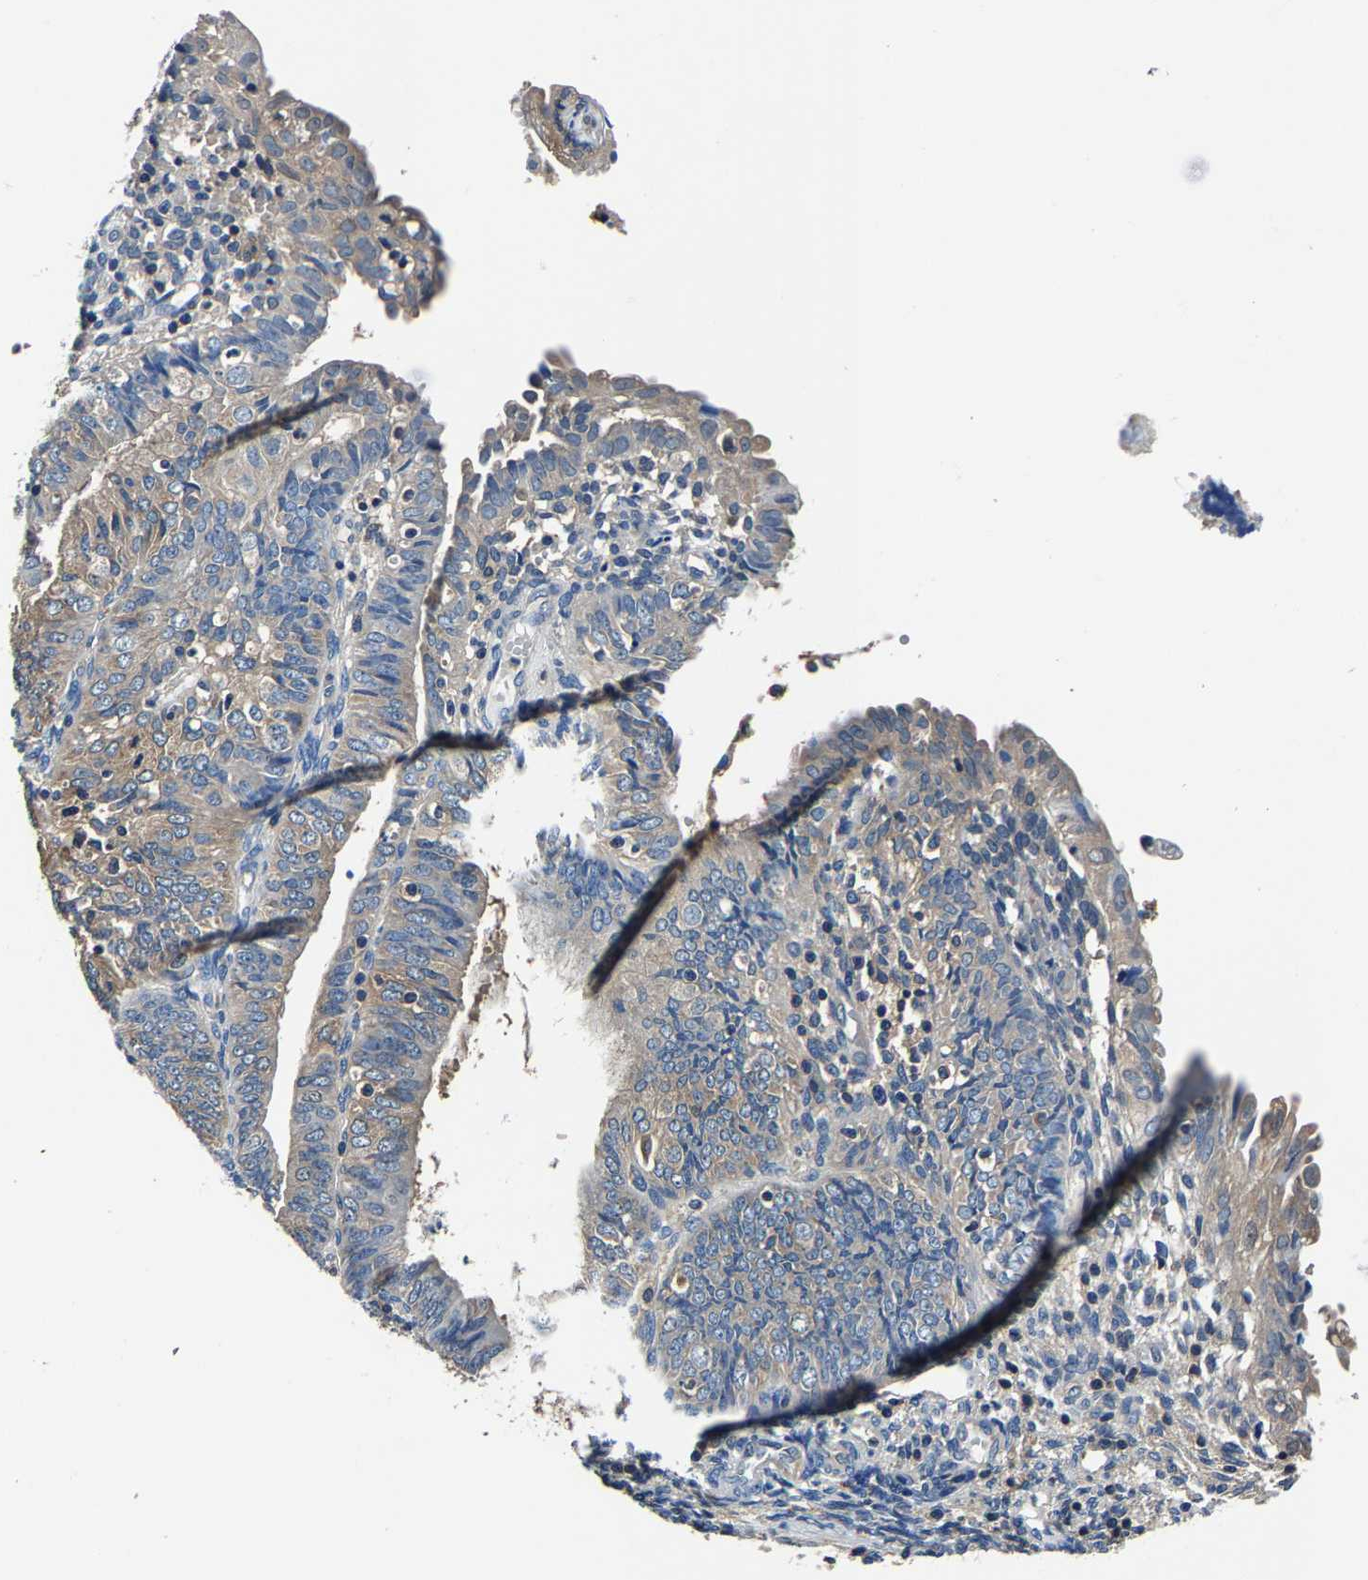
{"staining": {"intensity": "weak", "quantity": "<25%", "location": "cytoplasmic/membranous"}, "tissue": "endometrial cancer", "cell_type": "Tumor cells", "image_type": "cancer", "snomed": [{"axis": "morphology", "description": "Adenocarcinoma, NOS"}, {"axis": "topography", "description": "Endometrium"}], "caption": "Protein analysis of endometrial cancer displays no significant positivity in tumor cells.", "gene": "ALDOB", "patient": {"sex": "female", "age": 58}}